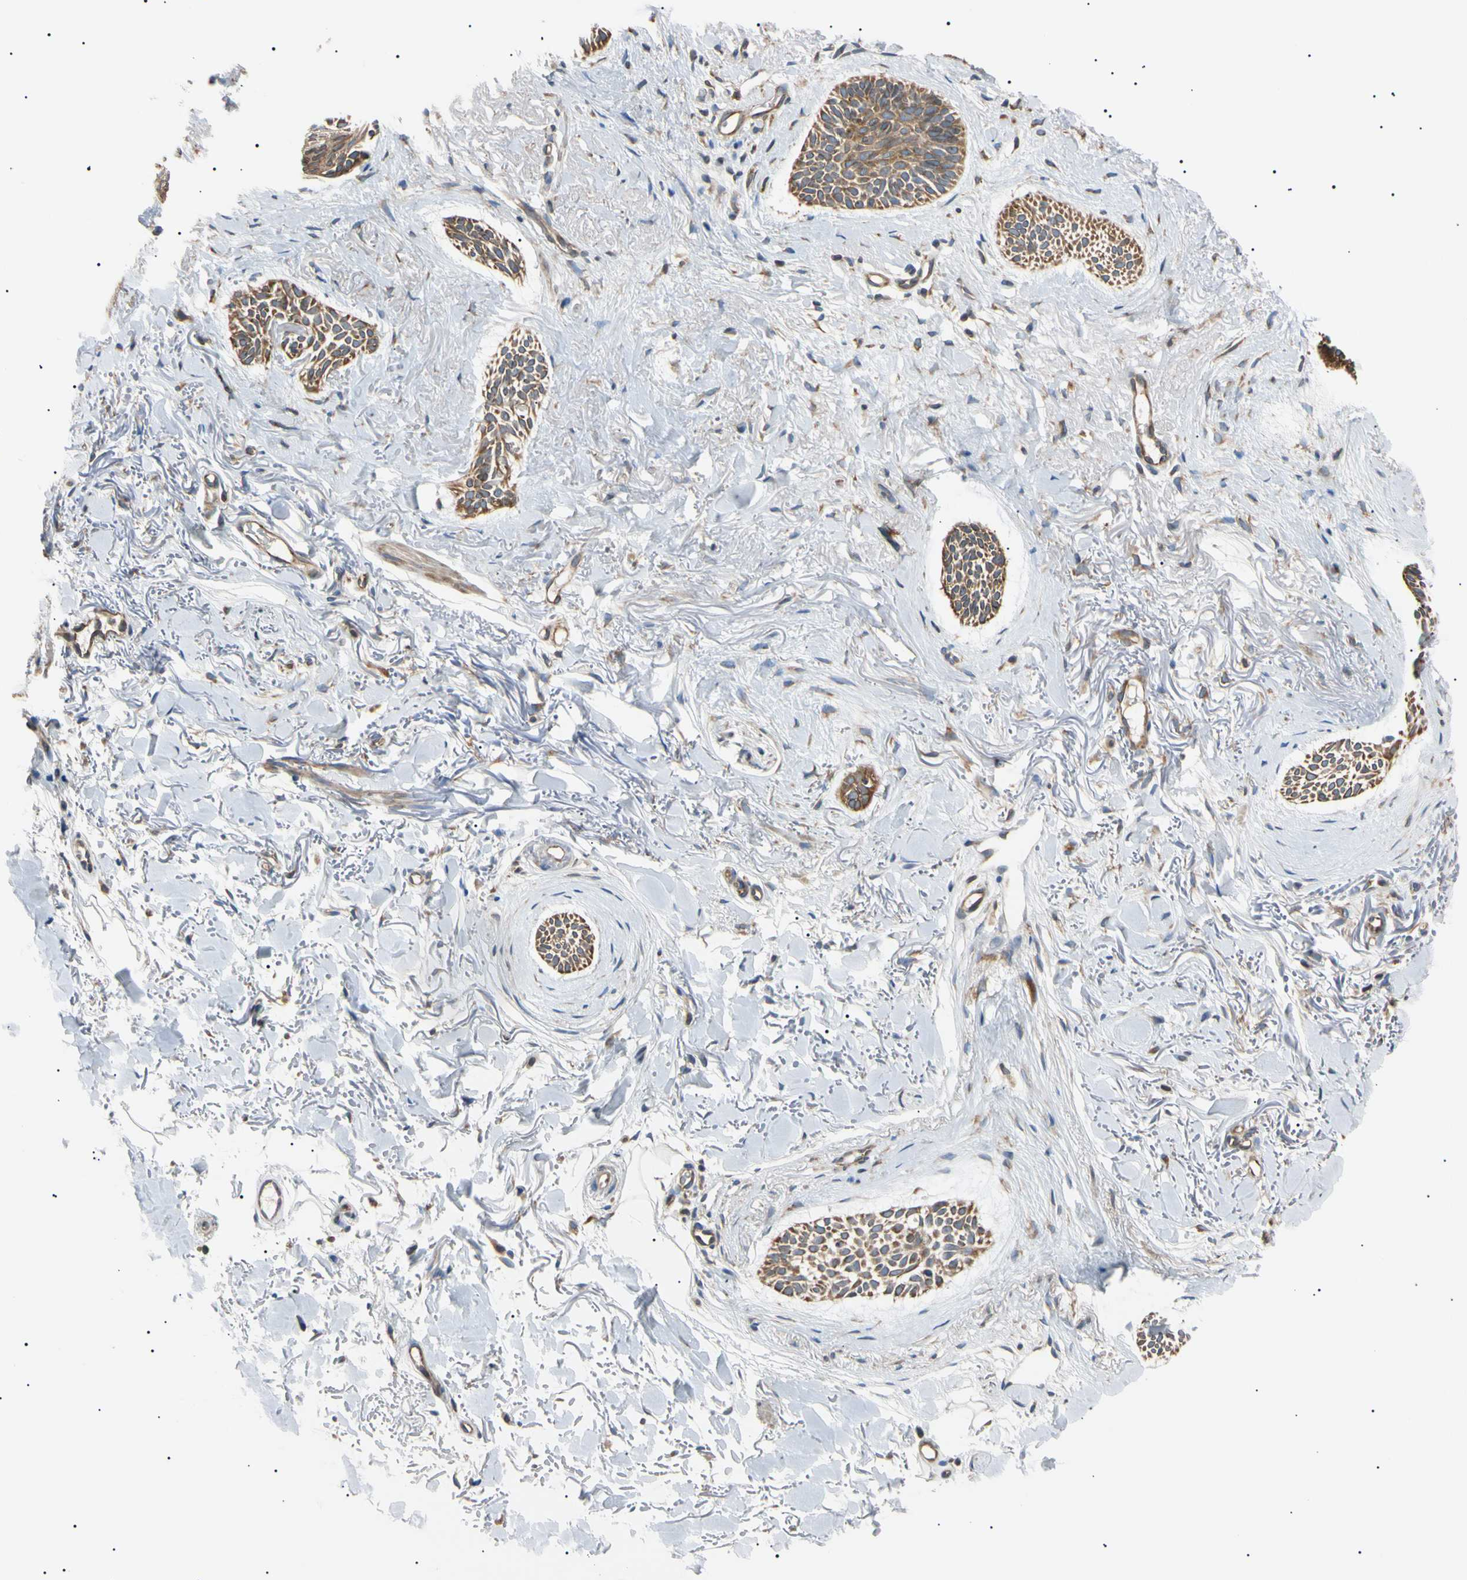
{"staining": {"intensity": "strong", "quantity": ">75%", "location": "cytoplasmic/membranous"}, "tissue": "skin cancer", "cell_type": "Tumor cells", "image_type": "cancer", "snomed": [{"axis": "morphology", "description": "Normal tissue, NOS"}, {"axis": "morphology", "description": "Basal cell carcinoma"}, {"axis": "topography", "description": "Skin"}], "caption": "Tumor cells demonstrate high levels of strong cytoplasmic/membranous staining in about >75% of cells in human basal cell carcinoma (skin). The protein of interest is stained brown, and the nuclei are stained in blue (DAB (3,3'-diaminobenzidine) IHC with brightfield microscopy, high magnification).", "gene": "VAPA", "patient": {"sex": "female", "age": 84}}